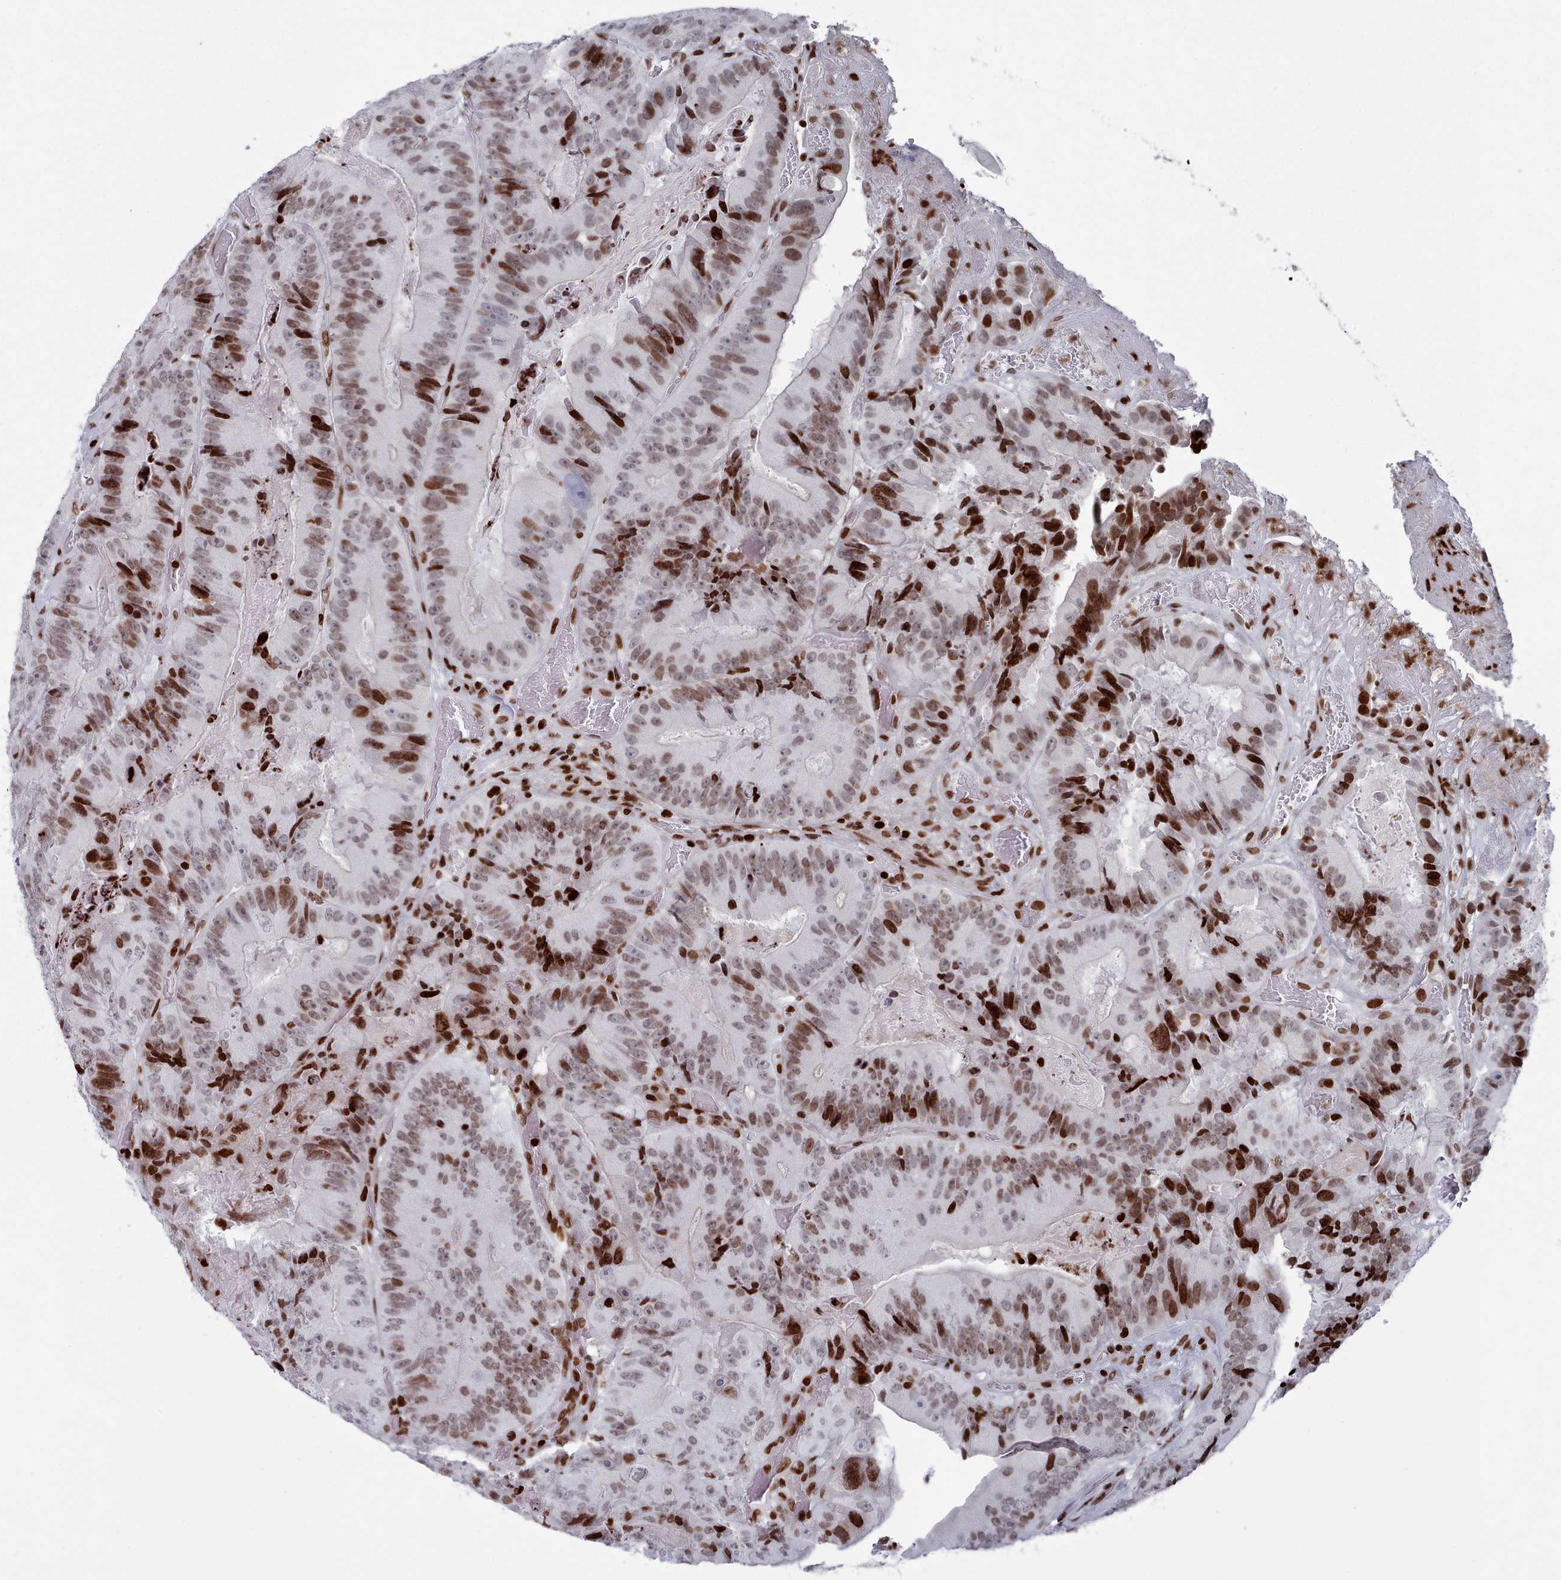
{"staining": {"intensity": "strong", "quantity": "25%-75%", "location": "nuclear"}, "tissue": "colorectal cancer", "cell_type": "Tumor cells", "image_type": "cancer", "snomed": [{"axis": "morphology", "description": "Adenocarcinoma, NOS"}, {"axis": "topography", "description": "Colon"}], "caption": "DAB immunohistochemical staining of adenocarcinoma (colorectal) reveals strong nuclear protein positivity in approximately 25%-75% of tumor cells.", "gene": "PCDHB12", "patient": {"sex": "female", "age": 86}}